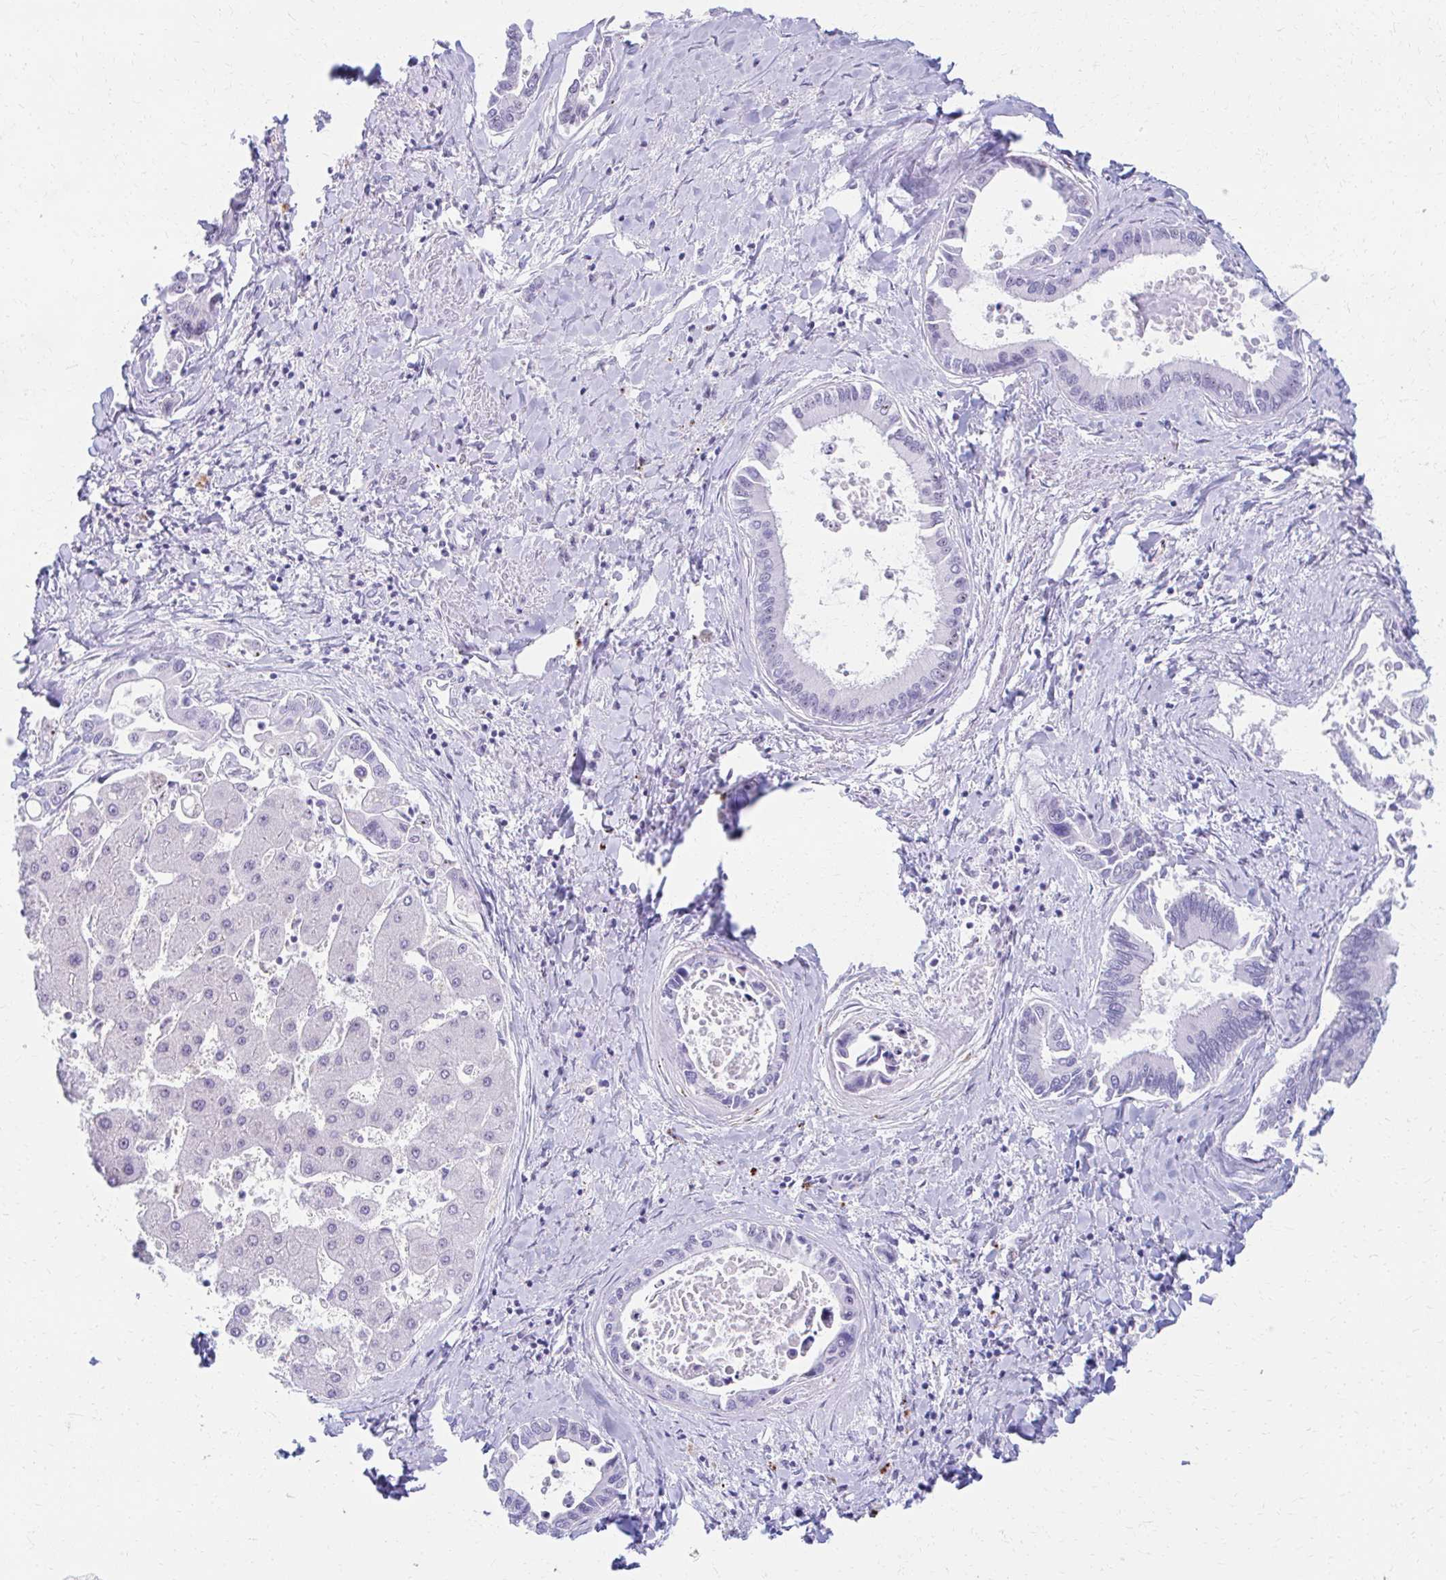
{"staining": {"intensity": "negative", "quantity": "none", "location": "none"}, "tissue": "liver cancer", "cell_type": "Tumor cells", "image_type": "cancer", "snomed": [{"axis": "morphology", "description": "Cholangiocarcinoma"}, {"axis": "topography", "description": "Liver"}], "caption": "High magnification brightfield microscopy of liver cholangiocarcinoma stained with DAB (3,3'-diaminobenzidine) (brown) and counterstained with hematoxylin (blue): tumor cells show no significant staining.", "gene": "FTSJ3", "patient": {"sex": "male", "age": 66}}